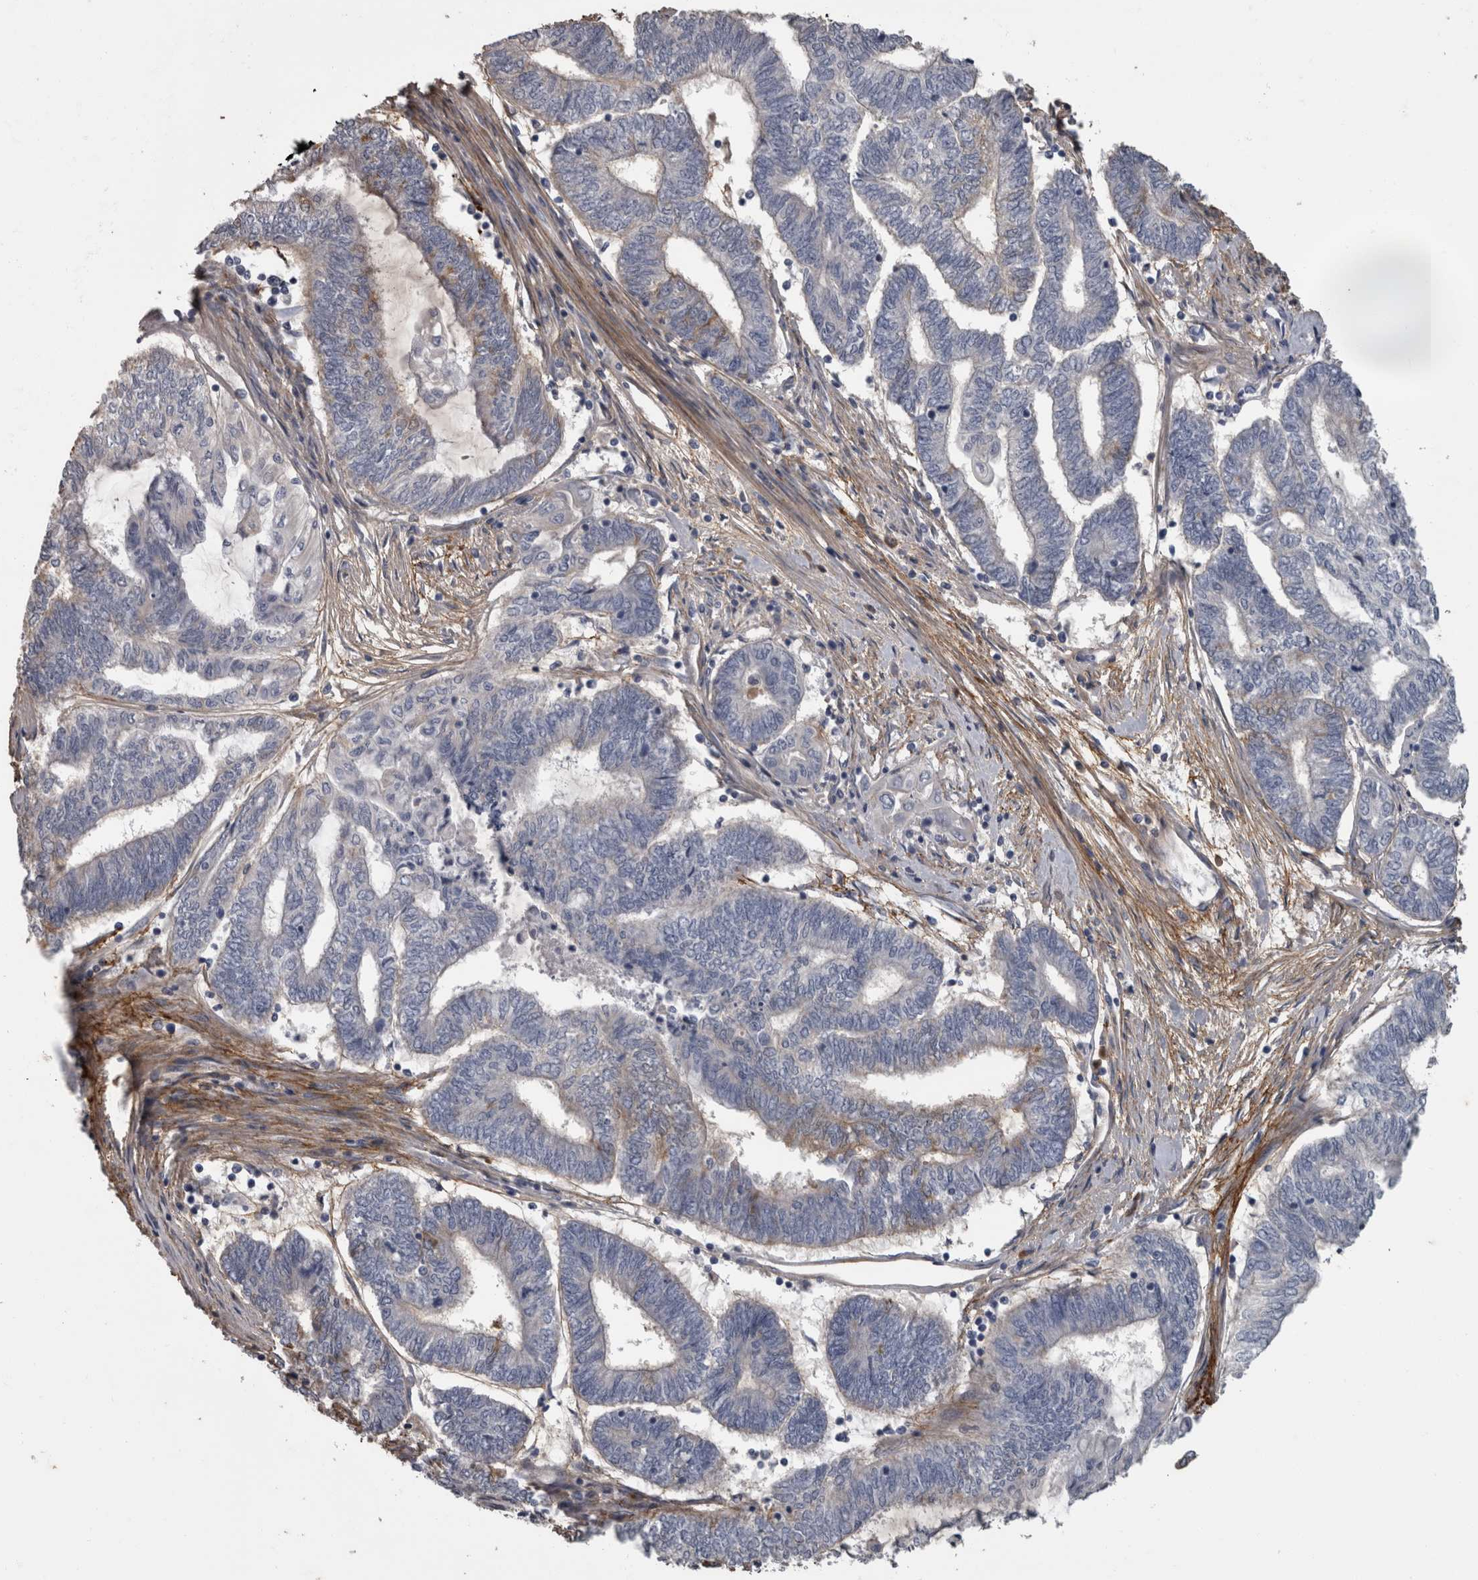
{"staining": {"intensity": "weak", "quantity": "<25%", "location": "cytoplasmic/membranous"}, "tissue": "endometrial cancer", "cell_type": "Tumor cells", "image_type": "cancer", "snomed": [{"axis": "morphology", "description": "Adenocarcinoma, NOS"}, {"axis": "topography", "description": "Uterus"}, {"axis": "topography", "description": "Endometrium"}], "caption": "Immunohistochemical staining of endometrial cancer demonstrates no significant positivity in tumor cells.", "gene": "EFEMP2", "patient": {"sex": "female", "age": 70}}